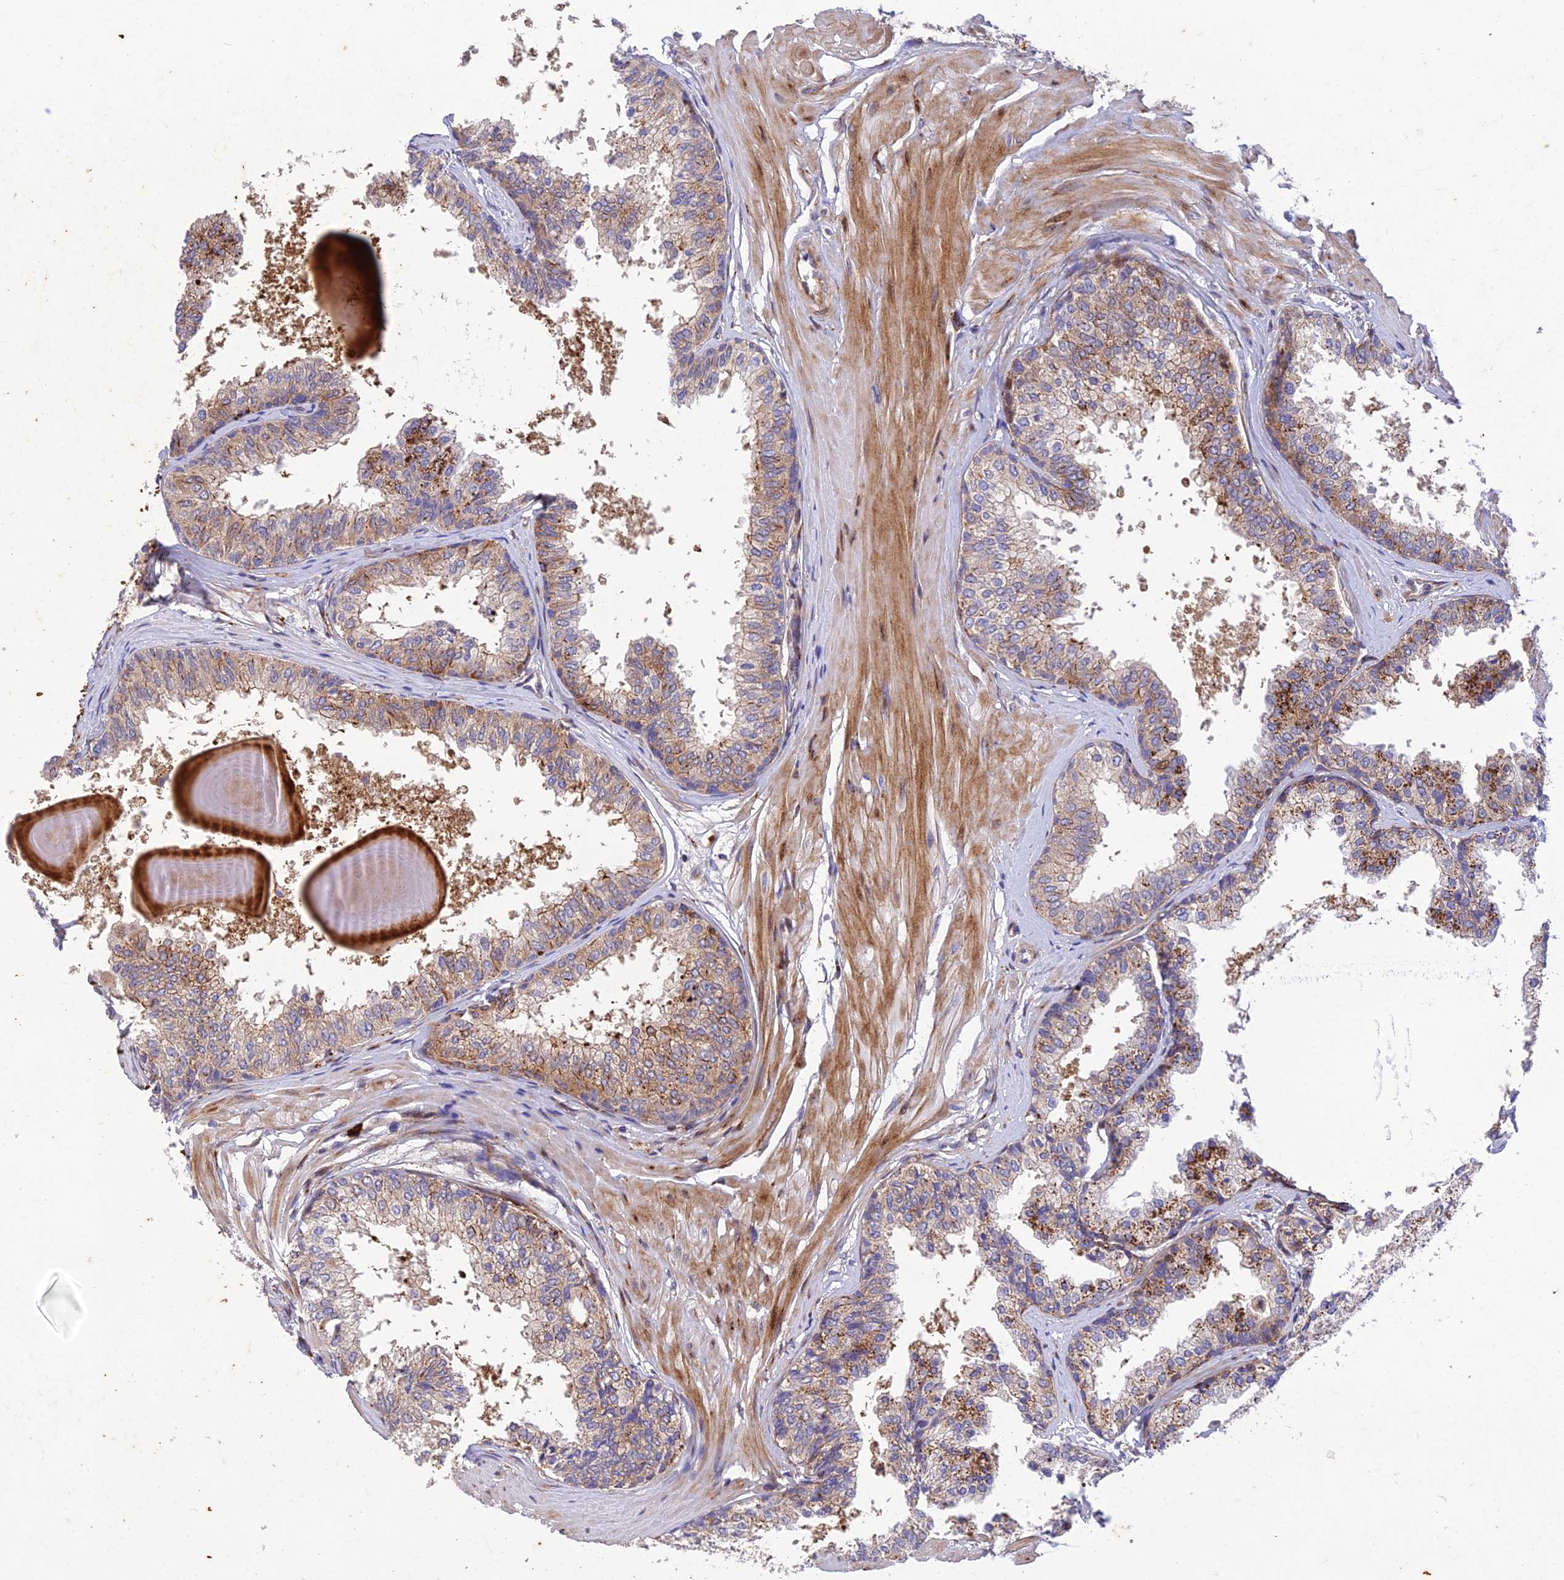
{"staining": {"intensity": "moderate", "quantity": ">75%", "location": "cytoplasmic/membranous"}, "tissue": "prostate", "cell_type": "Glandular cells", "image_type": "normal", "snomed": [{"axis": "morphology", "description": "Normal tissue, NOS"}, {"axis": "topography", "description": "Prostate"}], "caption": "Protein staining shows moderate cytoplasmic/membranous positivity in approximately >75% of glandular cells in benign prostate.", "gene": "CPSF4L", "patient": {"sex": "male", "age": 48}}